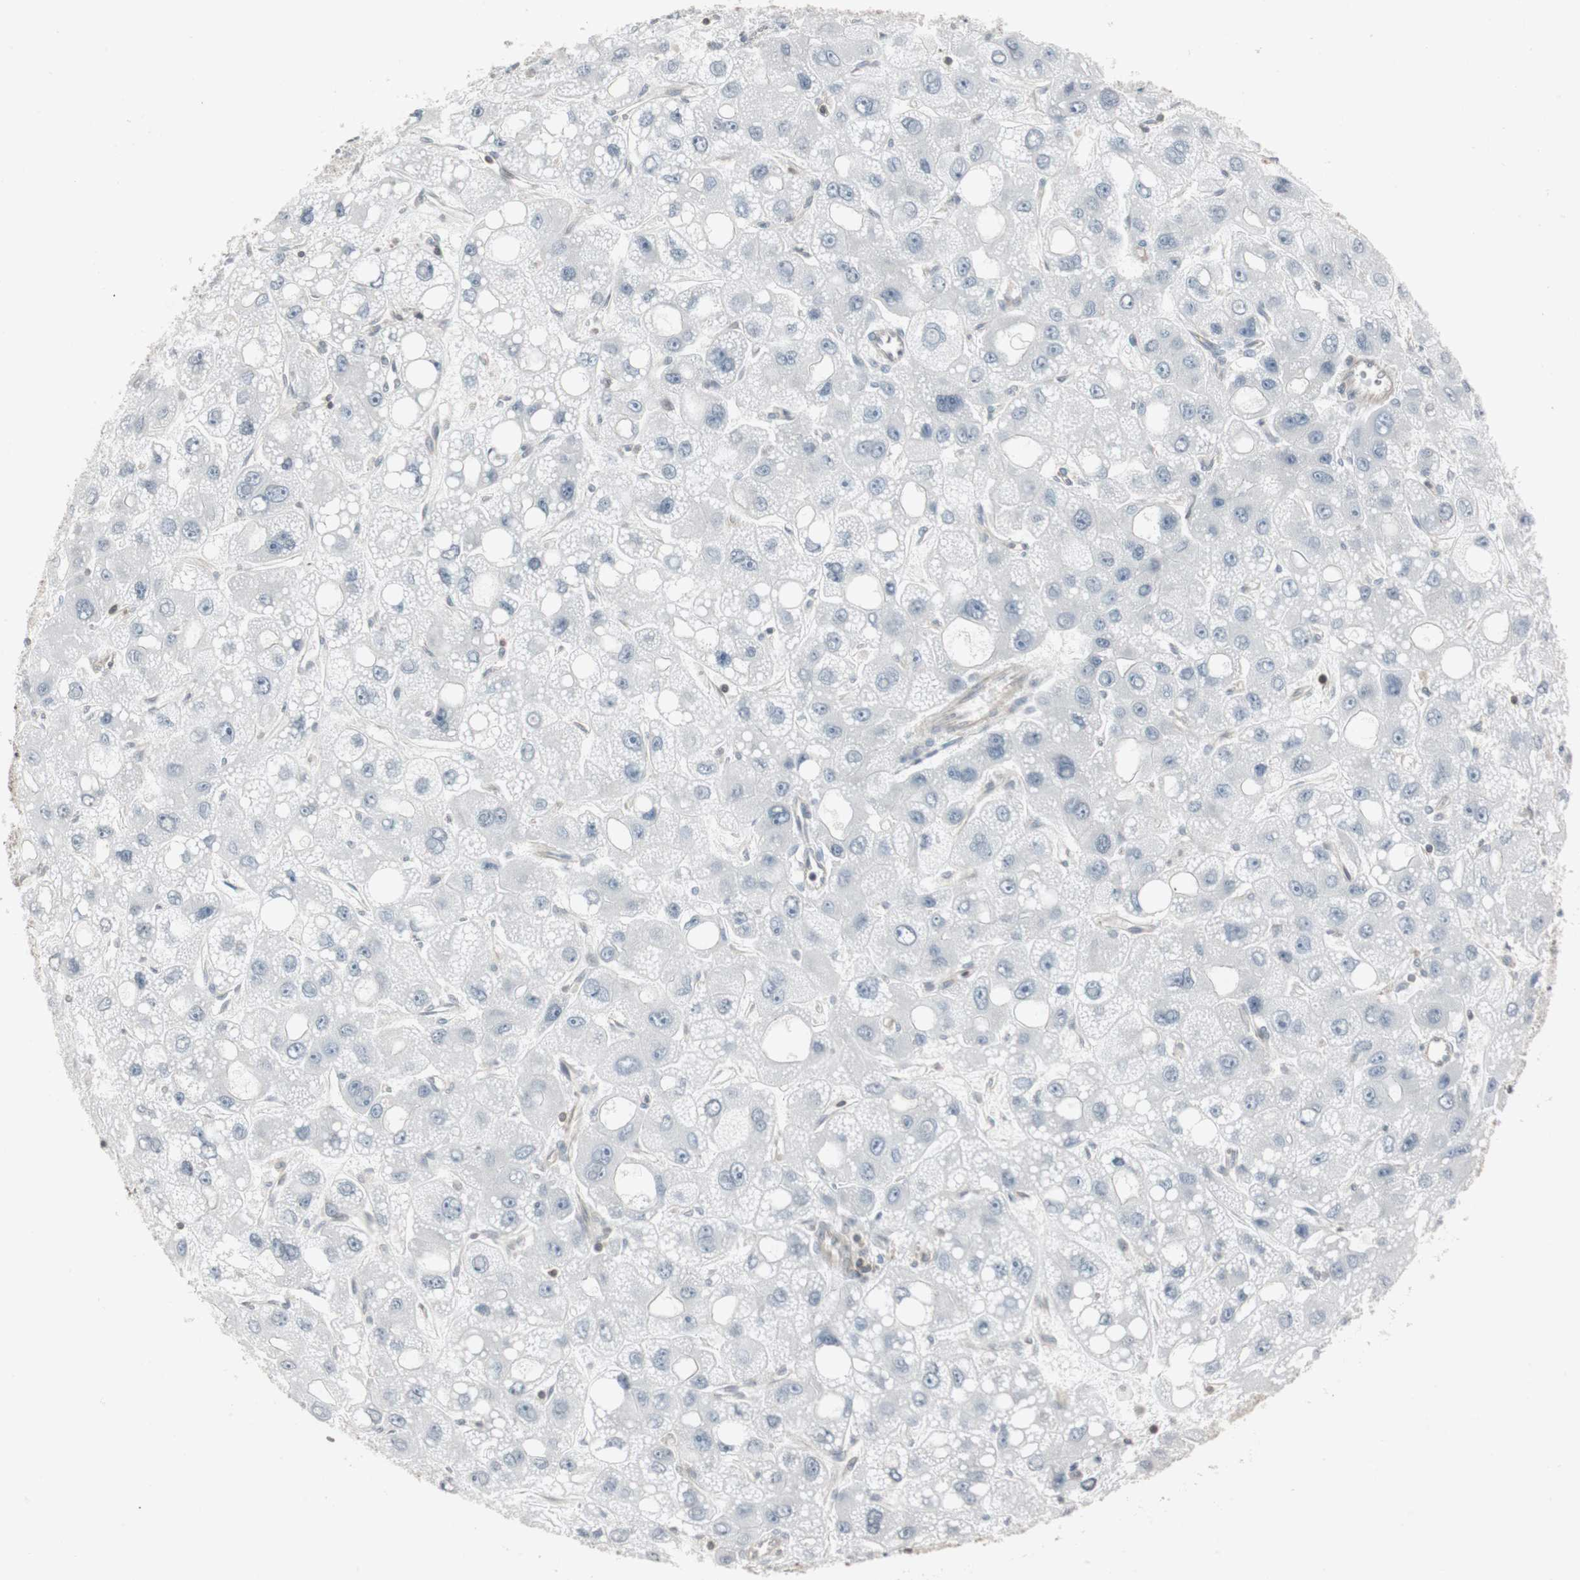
{"staining": {"intensity": "negative", "quantity": "none", "location": "none"}, "tissue": "liver cancer", "cell_type": "Tumor cells", "image_type": "cancer", "snomed": [{"axis": "morphology", "description": "Carcinoma, Hepatocellular, NOS"}, {"axis": "topography", "description": "Liver"}], "caption": "There is no significant expression in tumor cells of liver cancer (hepatocellular carcinoma). Brightfield microscopy of immunohistochemistry stained with DAB (3,3'-diaminobenzidine) (brown) and hematoxylin (blue), captured at high magnification.", "gene": "ARHGEF1", "patient": {"sex": "male", "age": 55}}